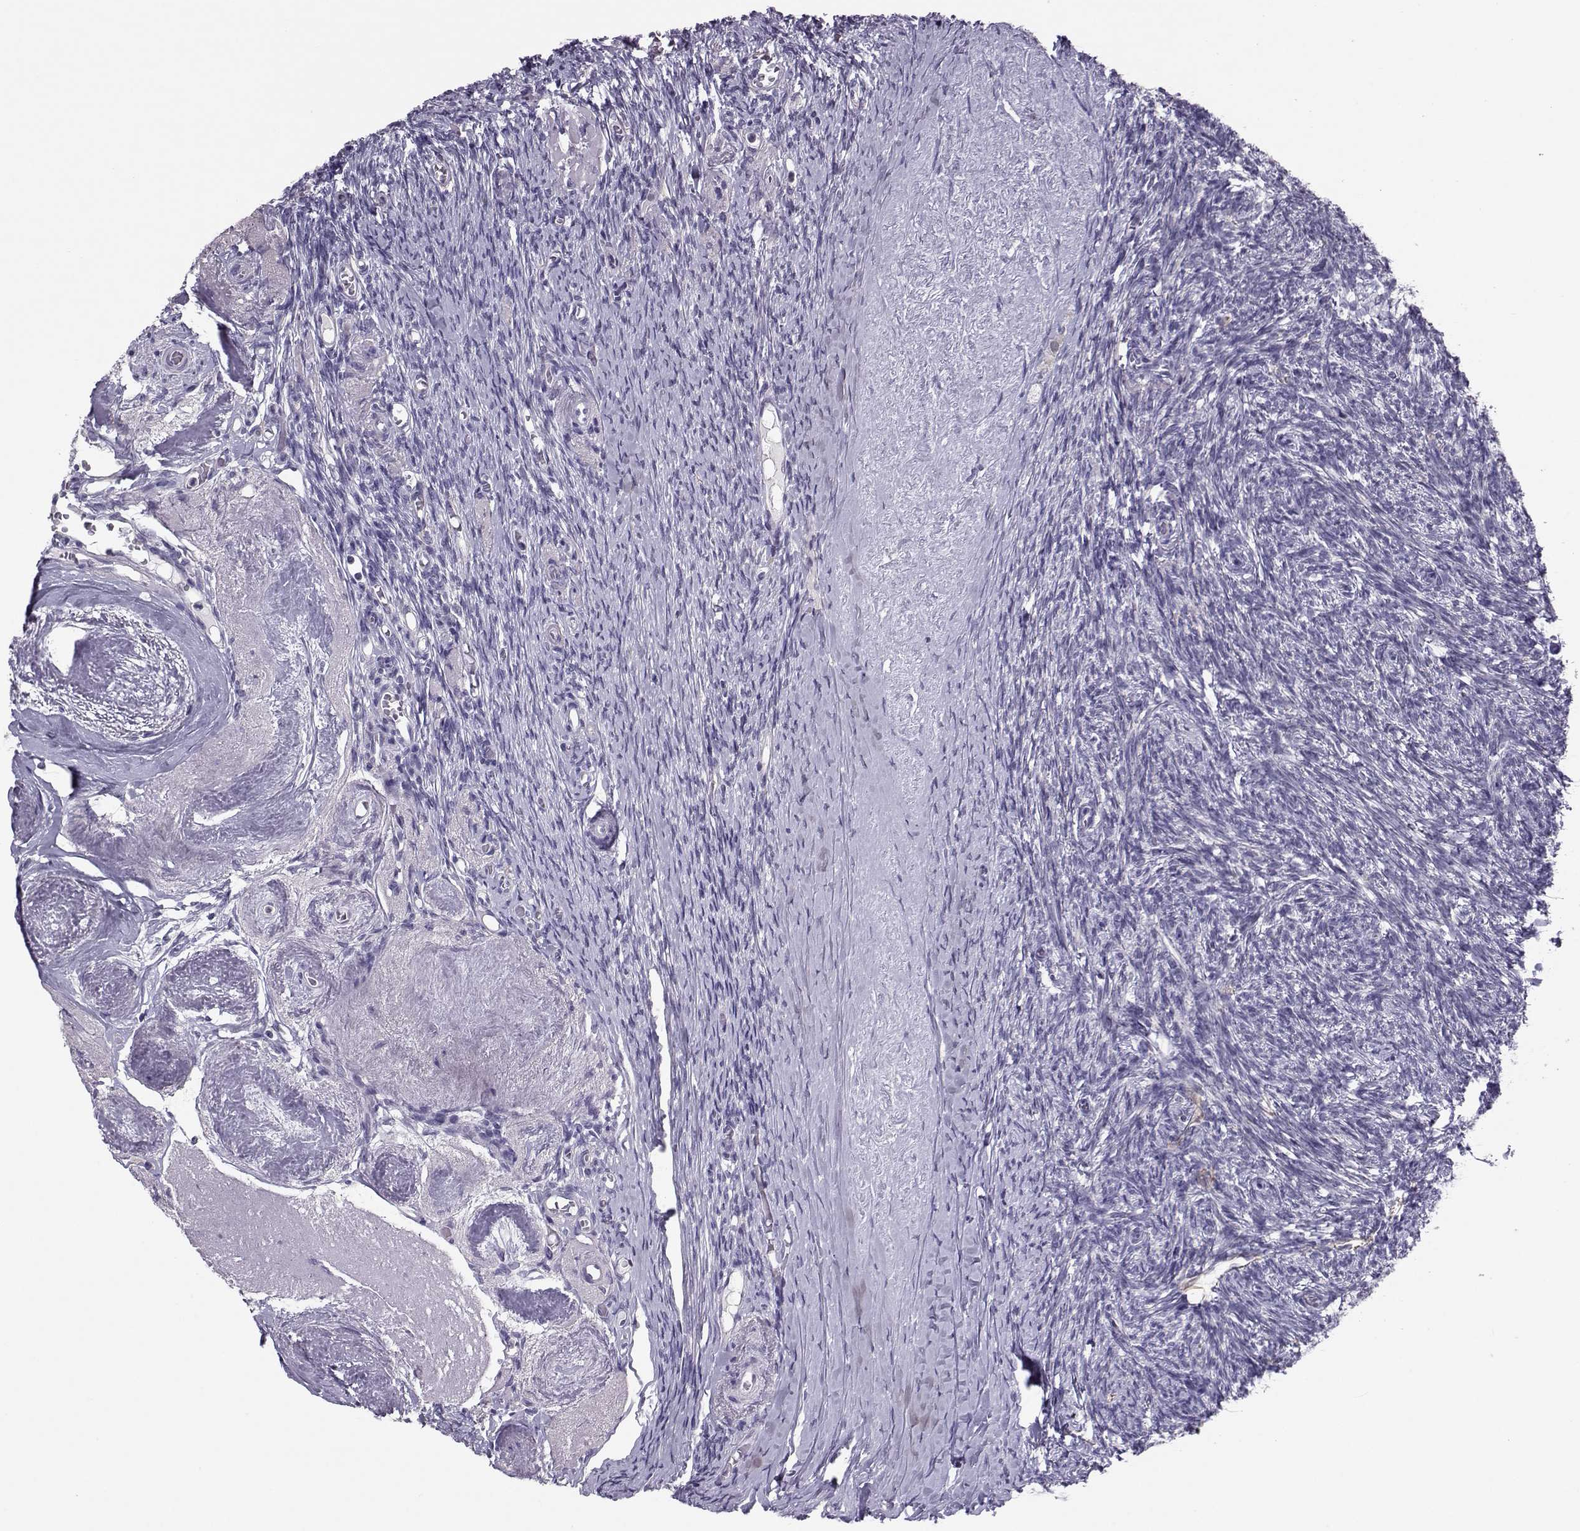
{"staining": {"intensity": "negative", "quantity": "none", "location": "none"}, "tissue": "ovary", "cell_type": "Follicle cells", "image_type": "normal", "snomed": [{"axis": "morphology", "description": "Normal tissue, NOS"}, {"axis": "topography", "description": "Ovary"}], "caption": "DAB (3,3'-diaminobenzidine) immunohistochemical staining of benign ovary shows no significant staining in follicle cells. The staining is performed using DAB (3,3'-diaminobenzidine) brown chromogen with nuclei counter-stained in using hematoxylin.", "gene": "DNAAF1", "patient": {"sex": "female", "age": 72}}